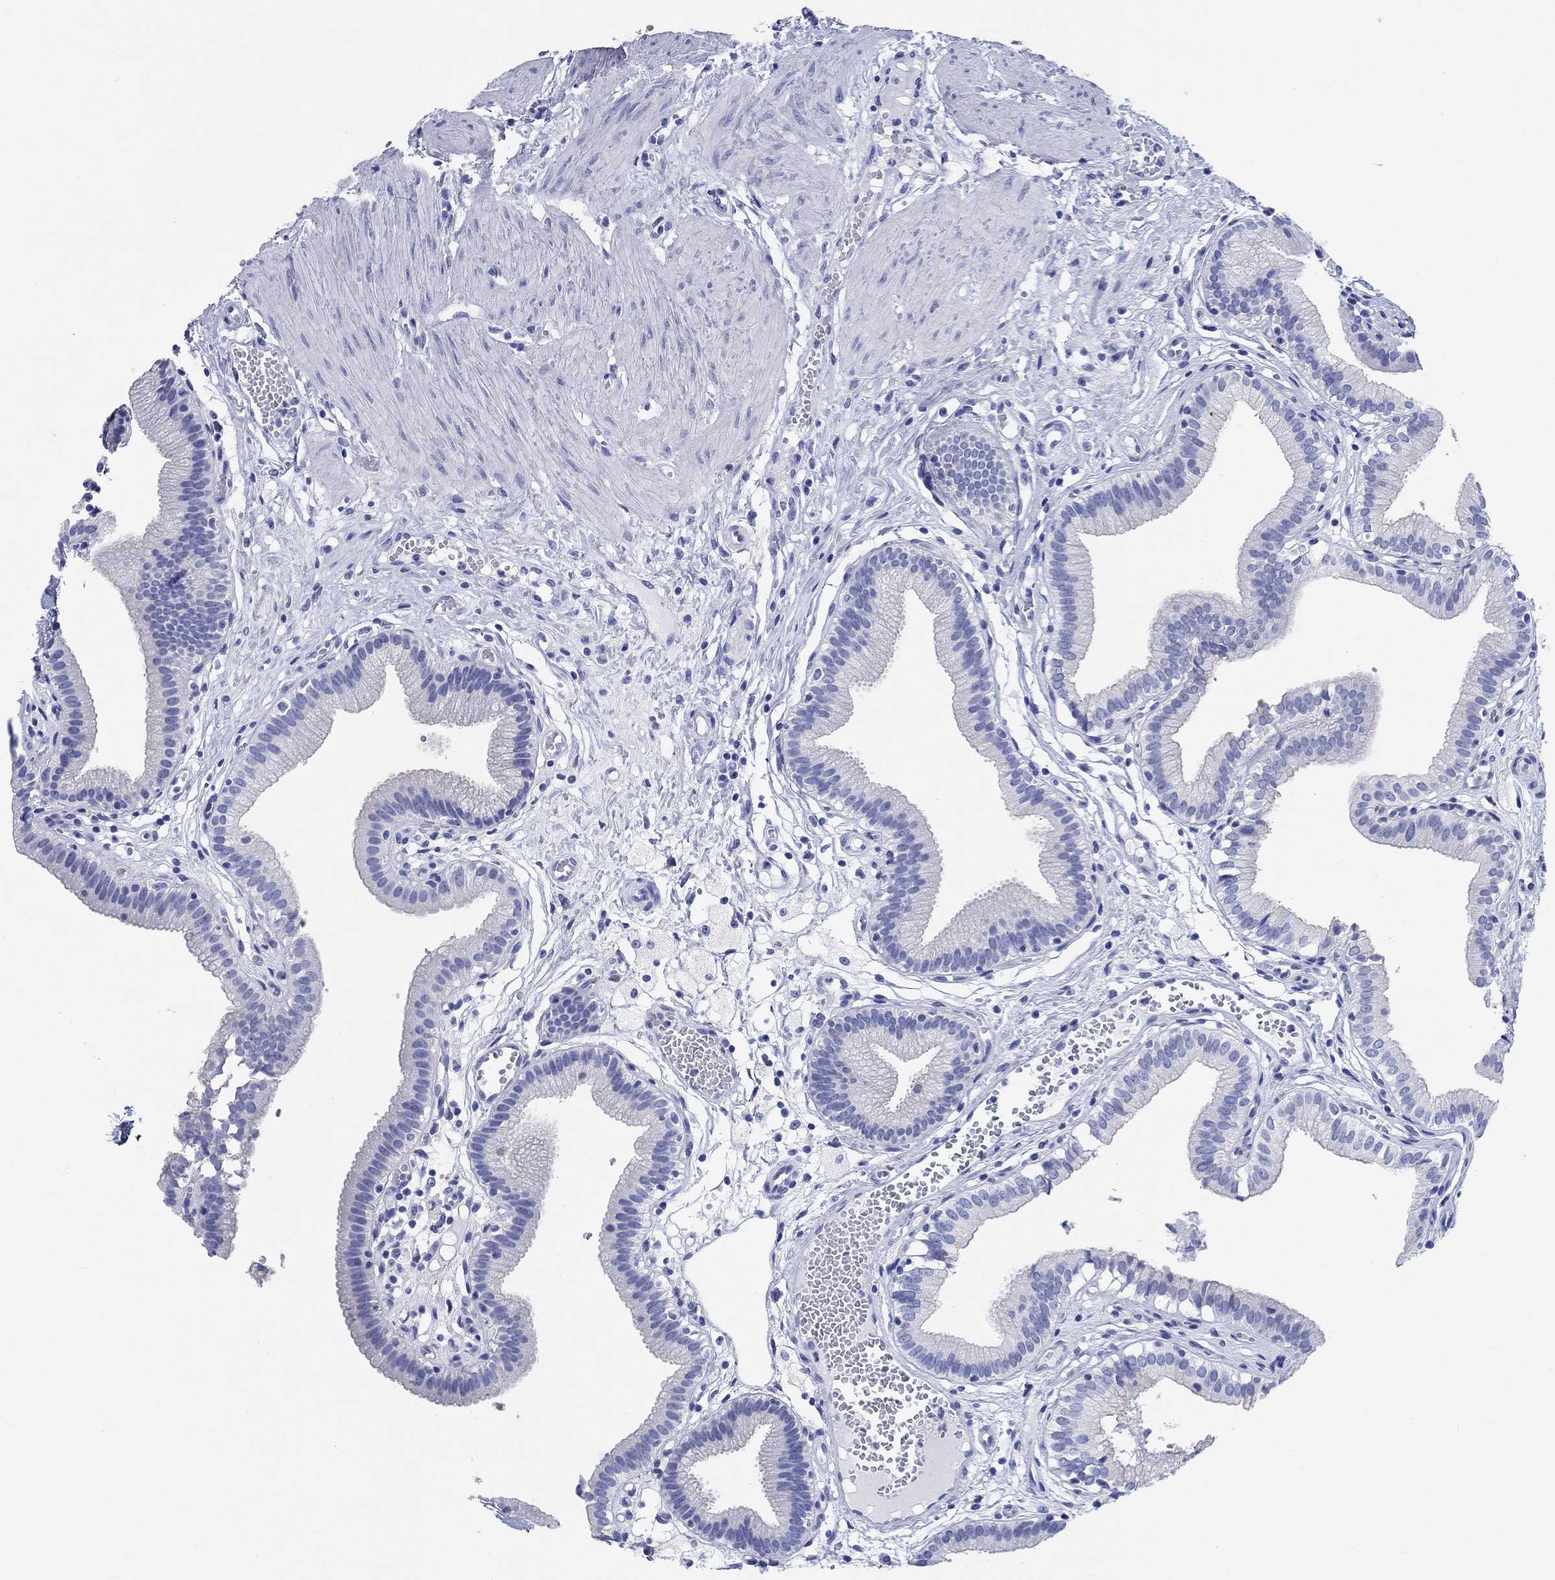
{"staining": {"intensity": "negative", "quantity": "none", "location": "none"}, "tissue": "gallbladder", "cell_type": "Glandular cells", "image_type": "normal", "snomed": [{"axis": "morphology", "description": "Normal tissue, NOS"}, {"axis": "topography", "description": "Gallbladder"}], "caption": "High power microscopy micrograph of an immunohistochemistry image of normal gallbladder, revealing no significant positivity in glandular cells. (Brightfield microscopy of DAB IHC at high magnification).", "gene": "RD3L", "patient": {"sex": "female", "age": 24}}